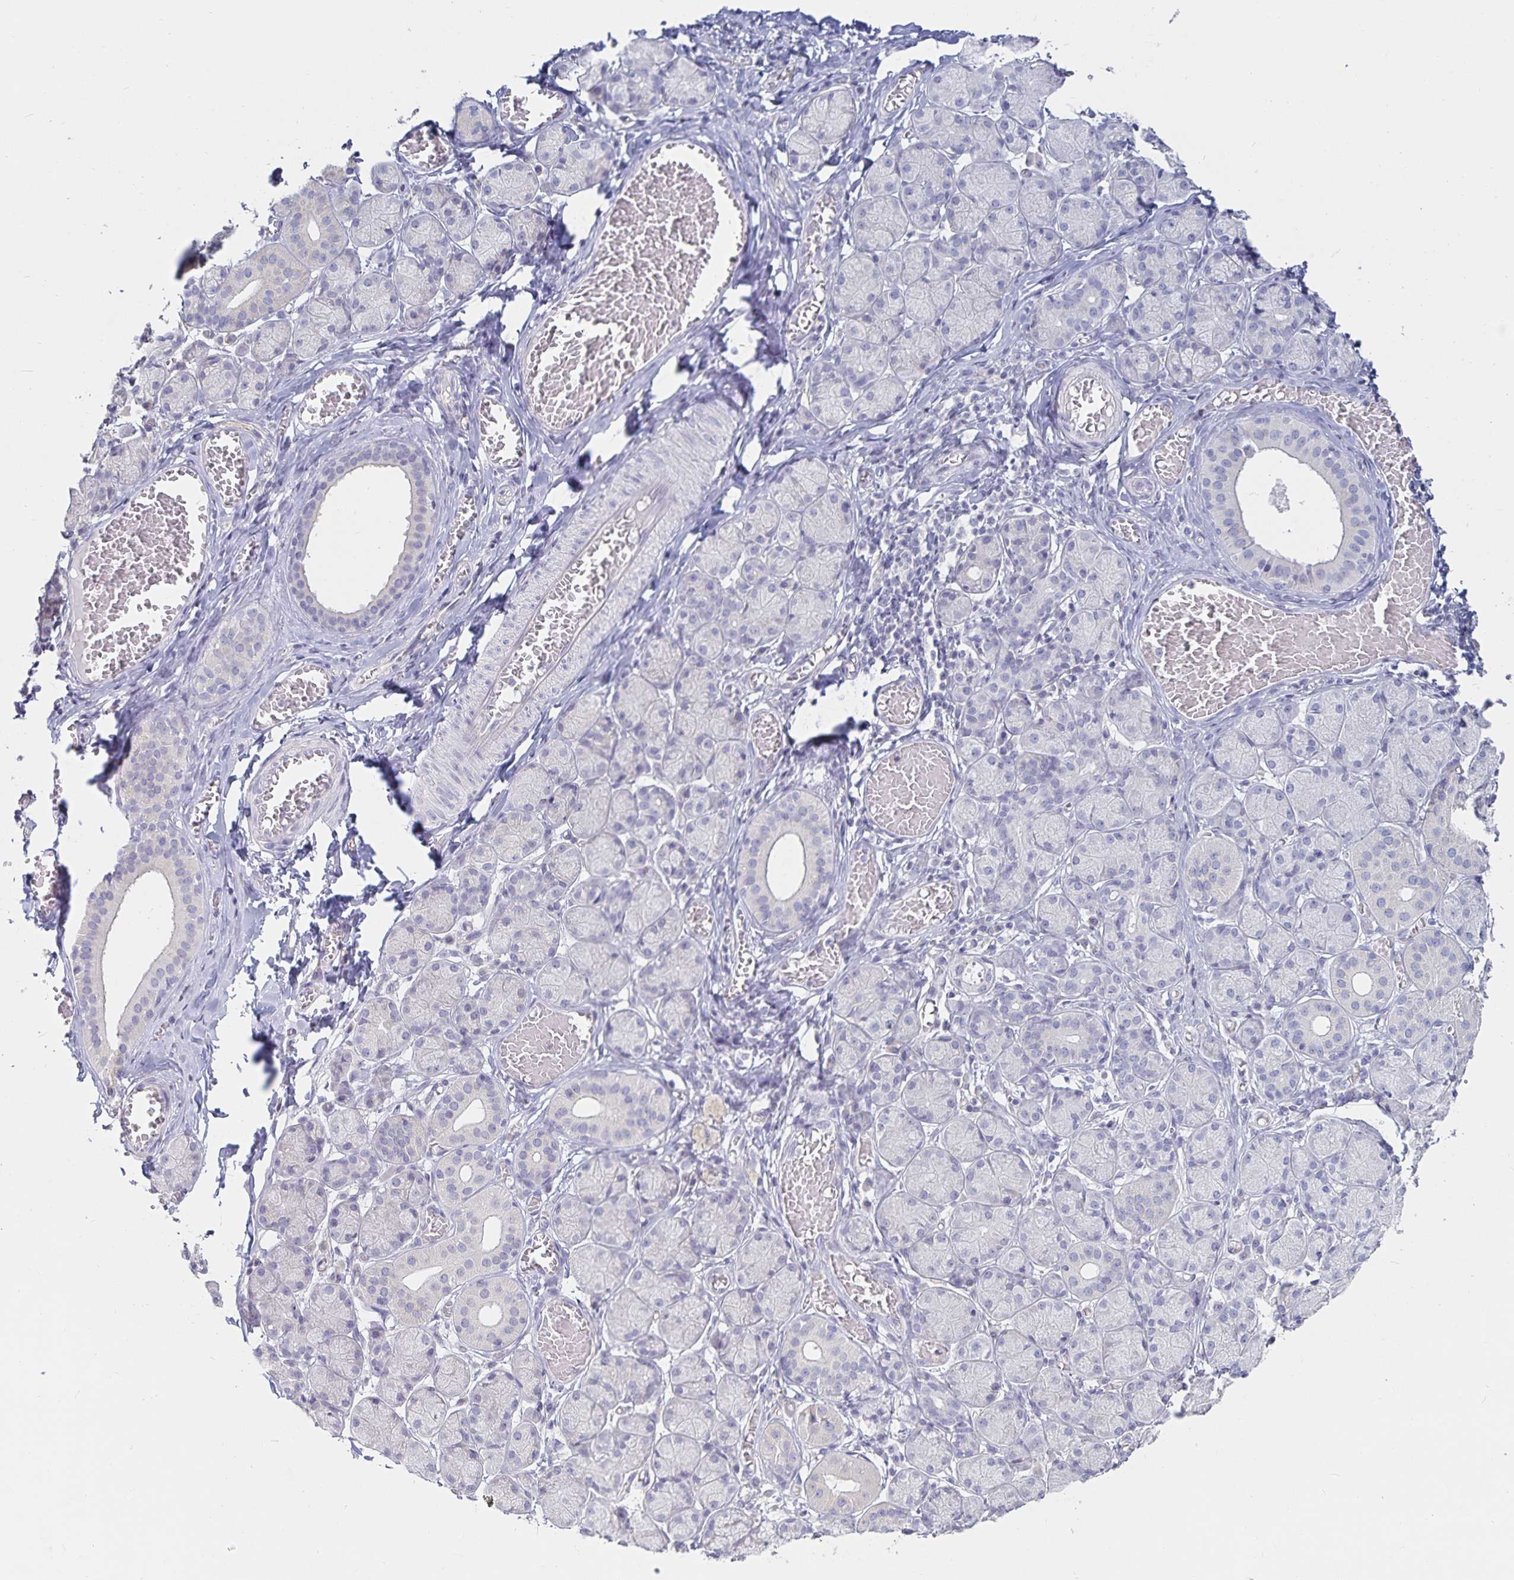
{"staining": {"intensity": "weak", "quantity": "<25%", "location": "cytoplasmic/membranous"}, "tissue": "salivary gland", "cell_type": "Glandular cells", "image_type": "normal", "snomed": [{"axis": "morphology", "description": "Normal tissue, NOS"}, {"axis": "topography", "description": "Salivary gland"}], "caption": "A micrograph of salivary gland stained for a protein exhibits no brown staining in glandular cells. (DAB (3,3'-diaminobenzidine) IHC with hematoxylin counter stain).", "gene": "SFTPA1", "patient": {"sex": "female", "age": 24}}